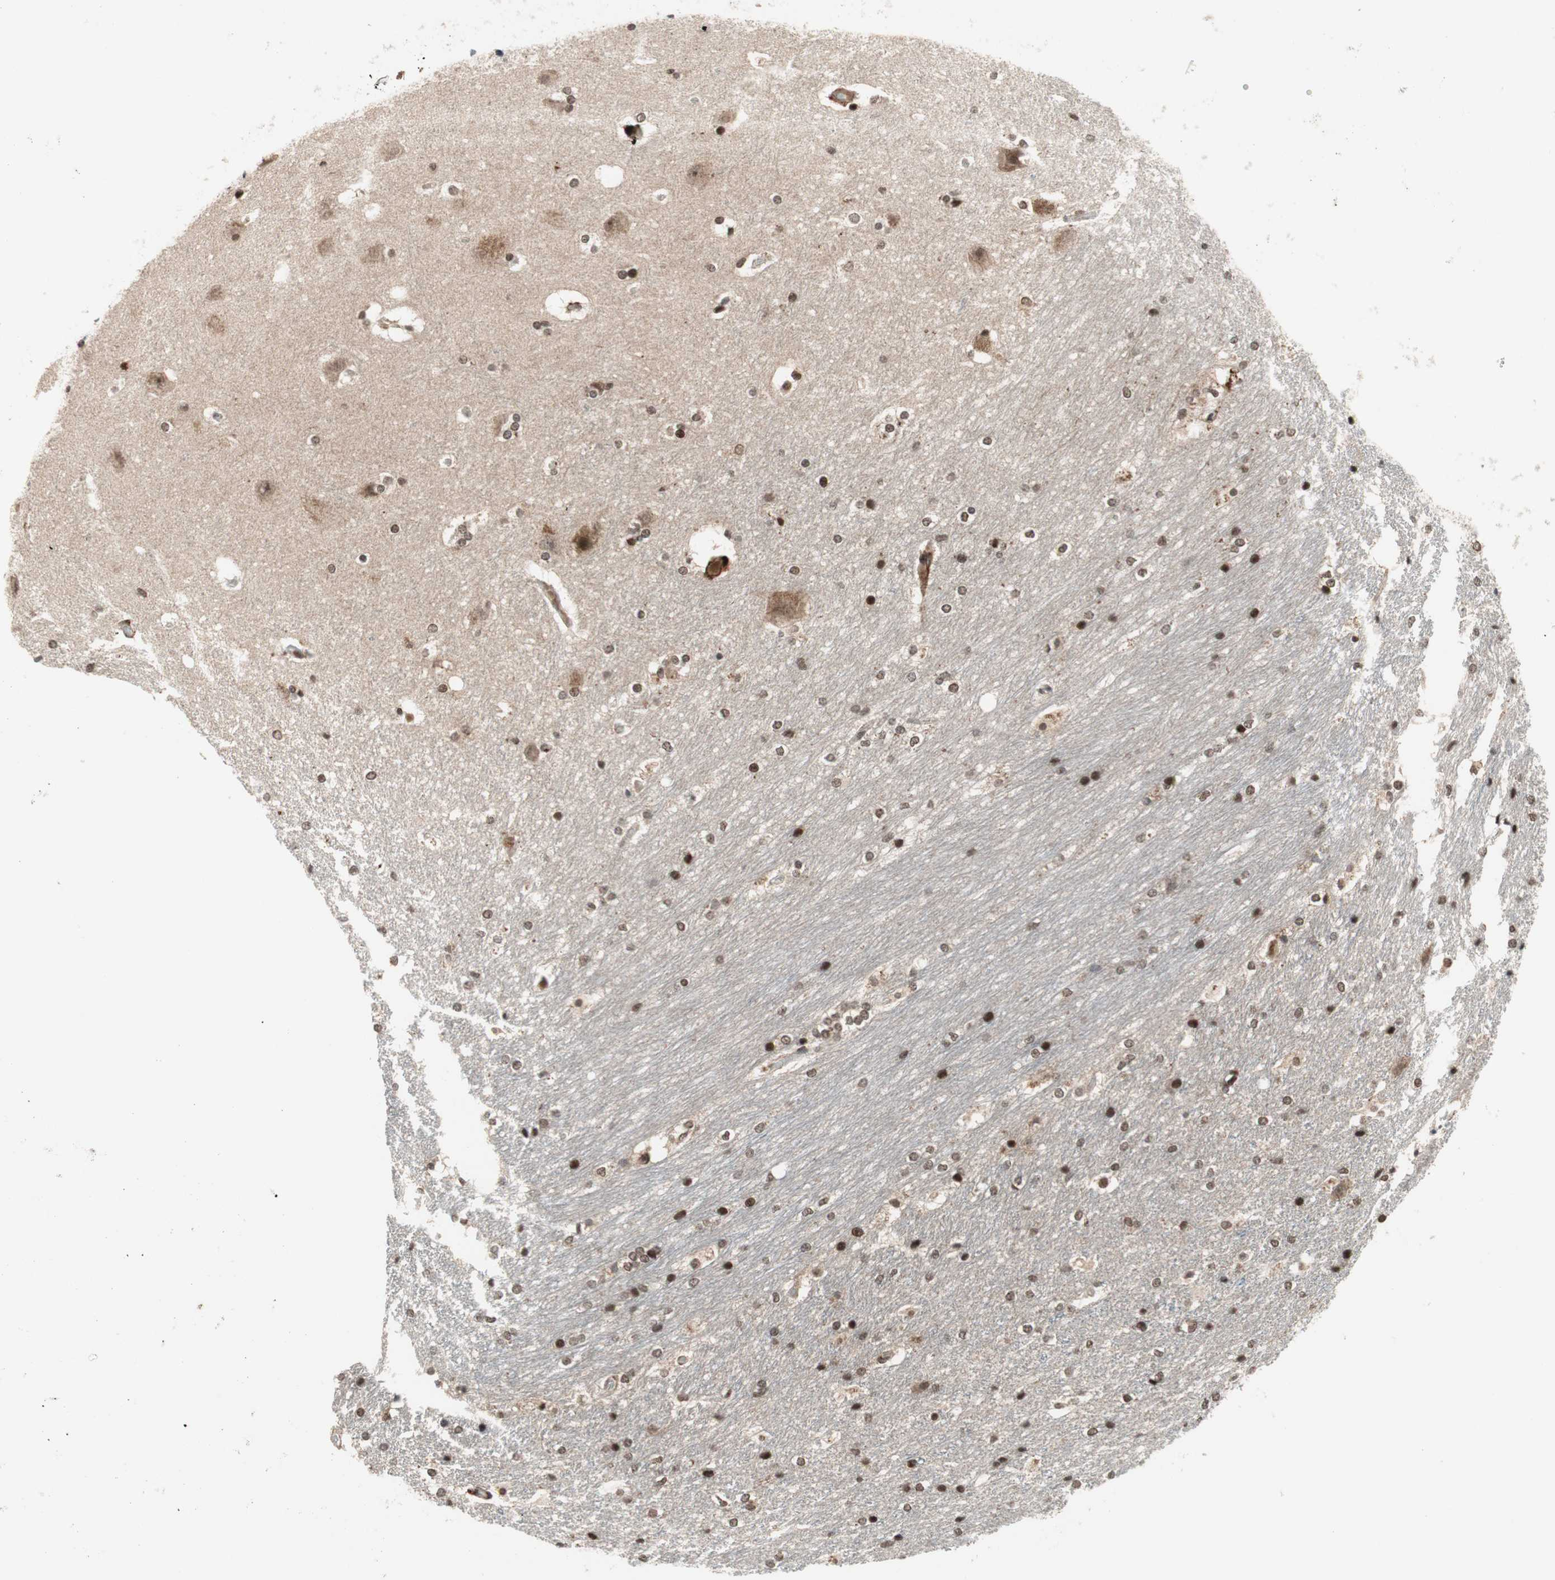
{"staining": {"intensity": "strong", "quantity": ">75%", "location": "nuclear"}, "tissue": "hippocampus", "cell_type": "Glial cells", "image_type": "normal", "snomed": [{"axis": "morphology", "description": "Normal tissue, NOS"}, {"axis": "topography", "description": "Hippocampus"}], "caption": "Immunohistochemical staining of benign human hippocampus reveals strong nuclear protein staining in about >75% of glial cells.", "gene": "TCF12", "patient": {"sex": "female", "age": 19}}